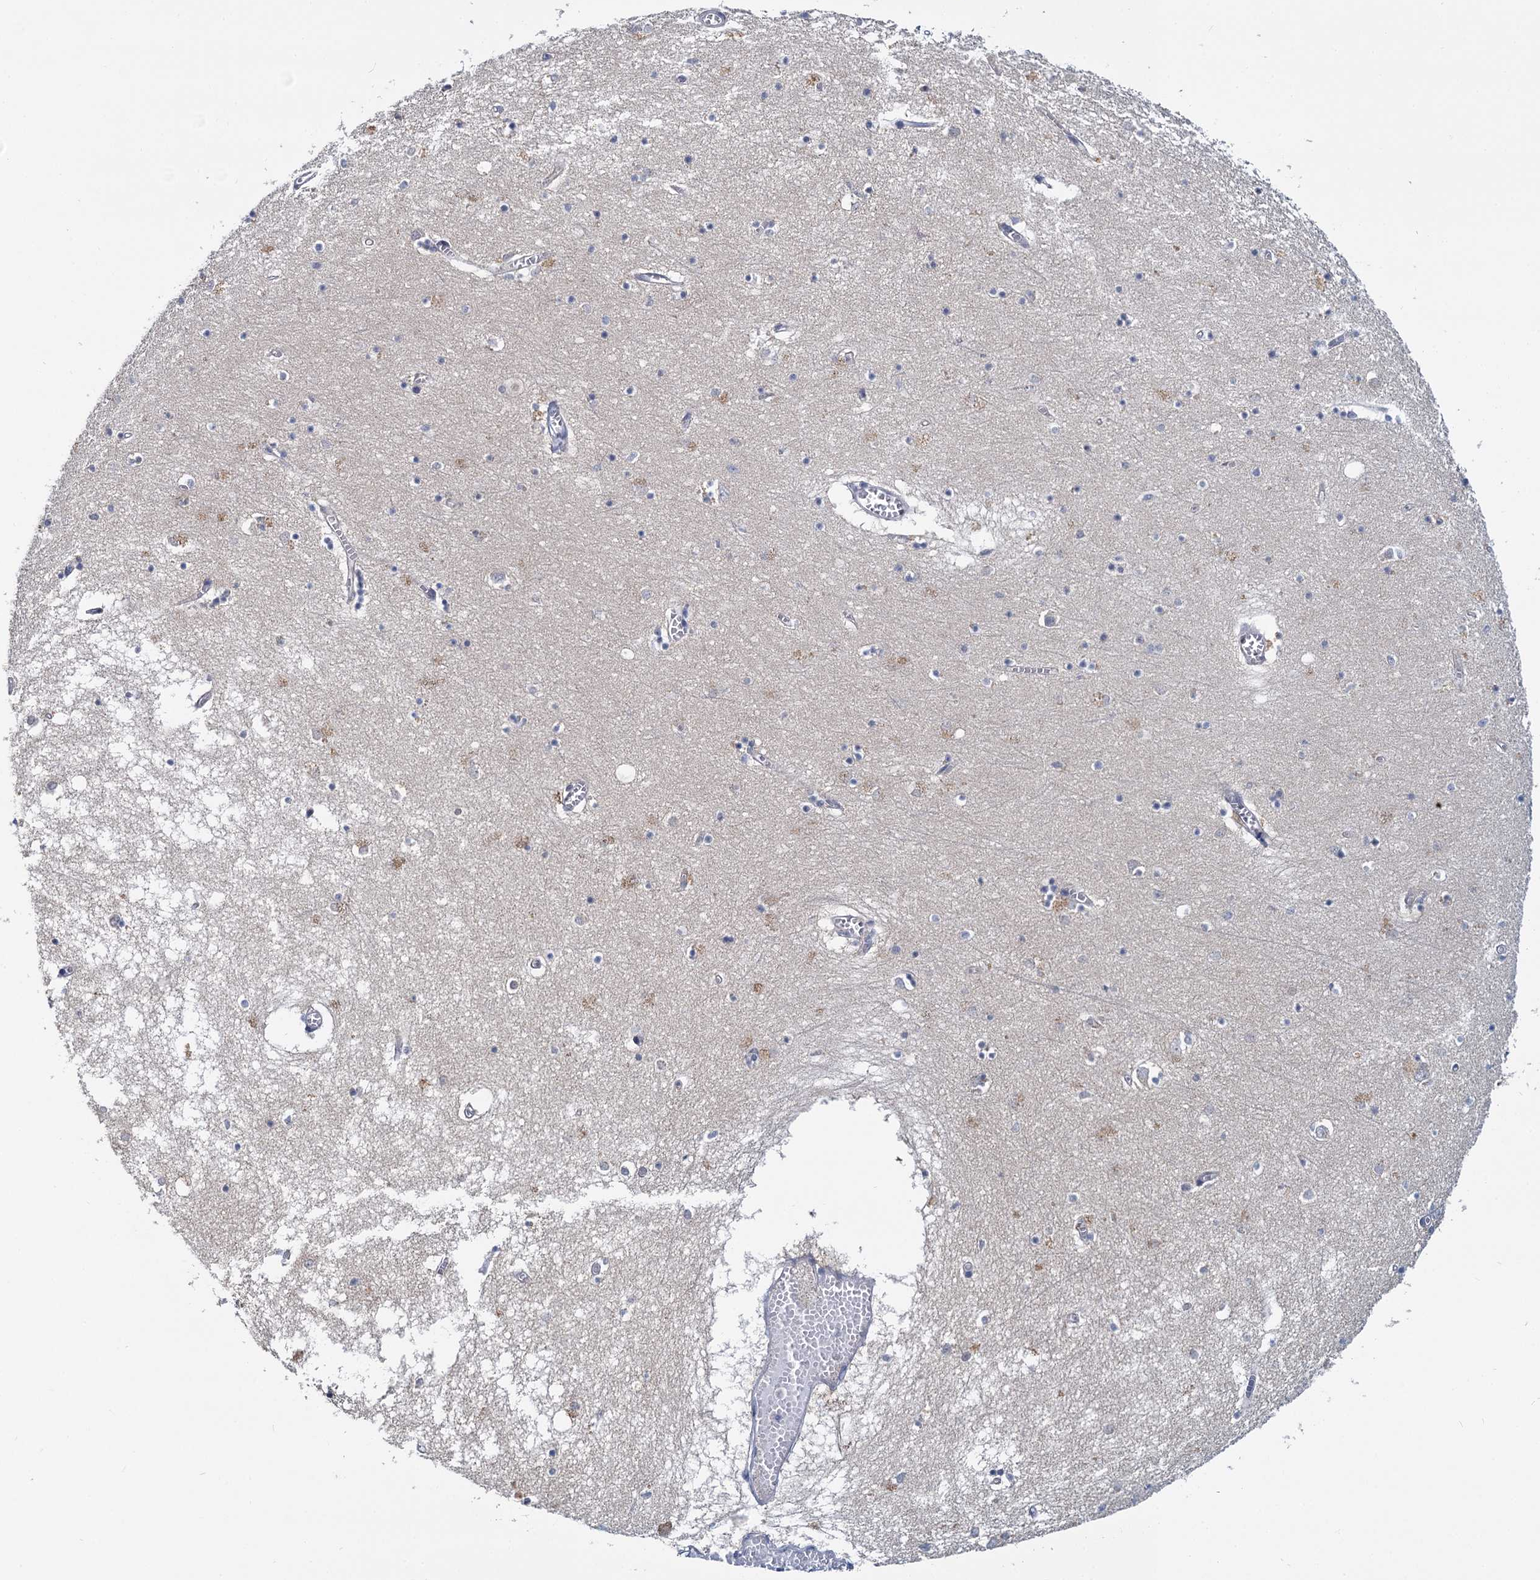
{"staining": {"intensity": "negative", "quantity": "none", "location": "none"}, "tissue": "hippocampus", "cell_type": "Glial cells", "image_type": "normal", "snomed": [{"axis": "morphology", "description": "Normal tissue, NOS"}, {"axis": "topography", "description": "Hippocampus"}], "caption": "Protein analysis of benign hippocampus reveals no significant expression in glial cells. (DAB (3,3'-diaminobenzidine) immunohistochemistry visualized using brightfield microscopy, high magnification).", "gene": "ANKRD42", "patient": {"sex": "male", "age": 70}}